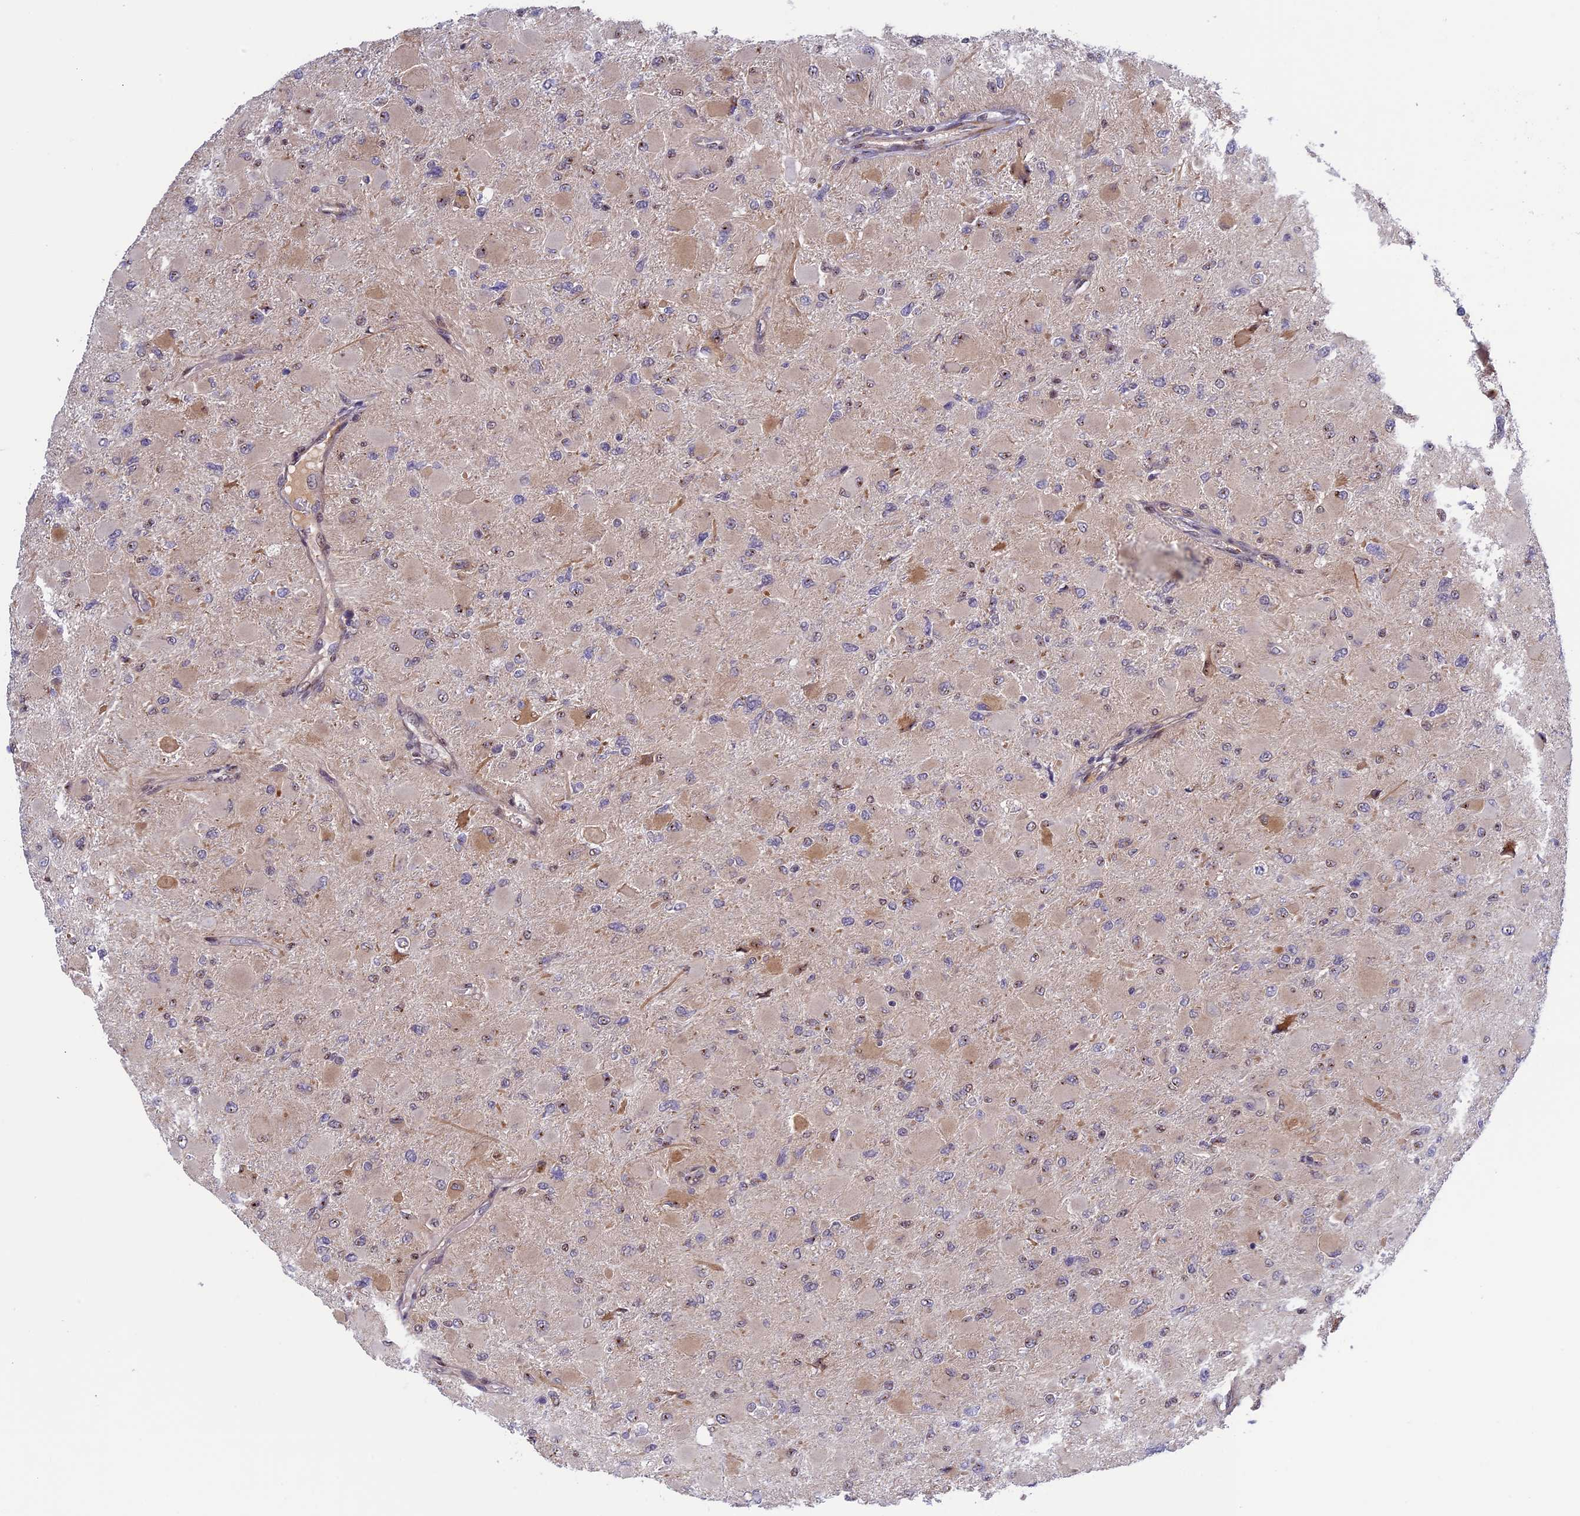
{"staining": {"intensity": "negative", "quantity": "none", "location": "none"}, "tissue": "glioma", "cell_type": "Tumor cells", "image_type": "cancer", "snomed": [{"axis": "morphology", "description": "Glioma, malignant, High grade"}, {"axis": "topography", "description": "Cerebral cortex"}], "caption": "Tumor cells show no significant protein expression in malignant glioma (high-grade).", "gene": "FADS1", "patient": {"sex": "female", "age": 36}}